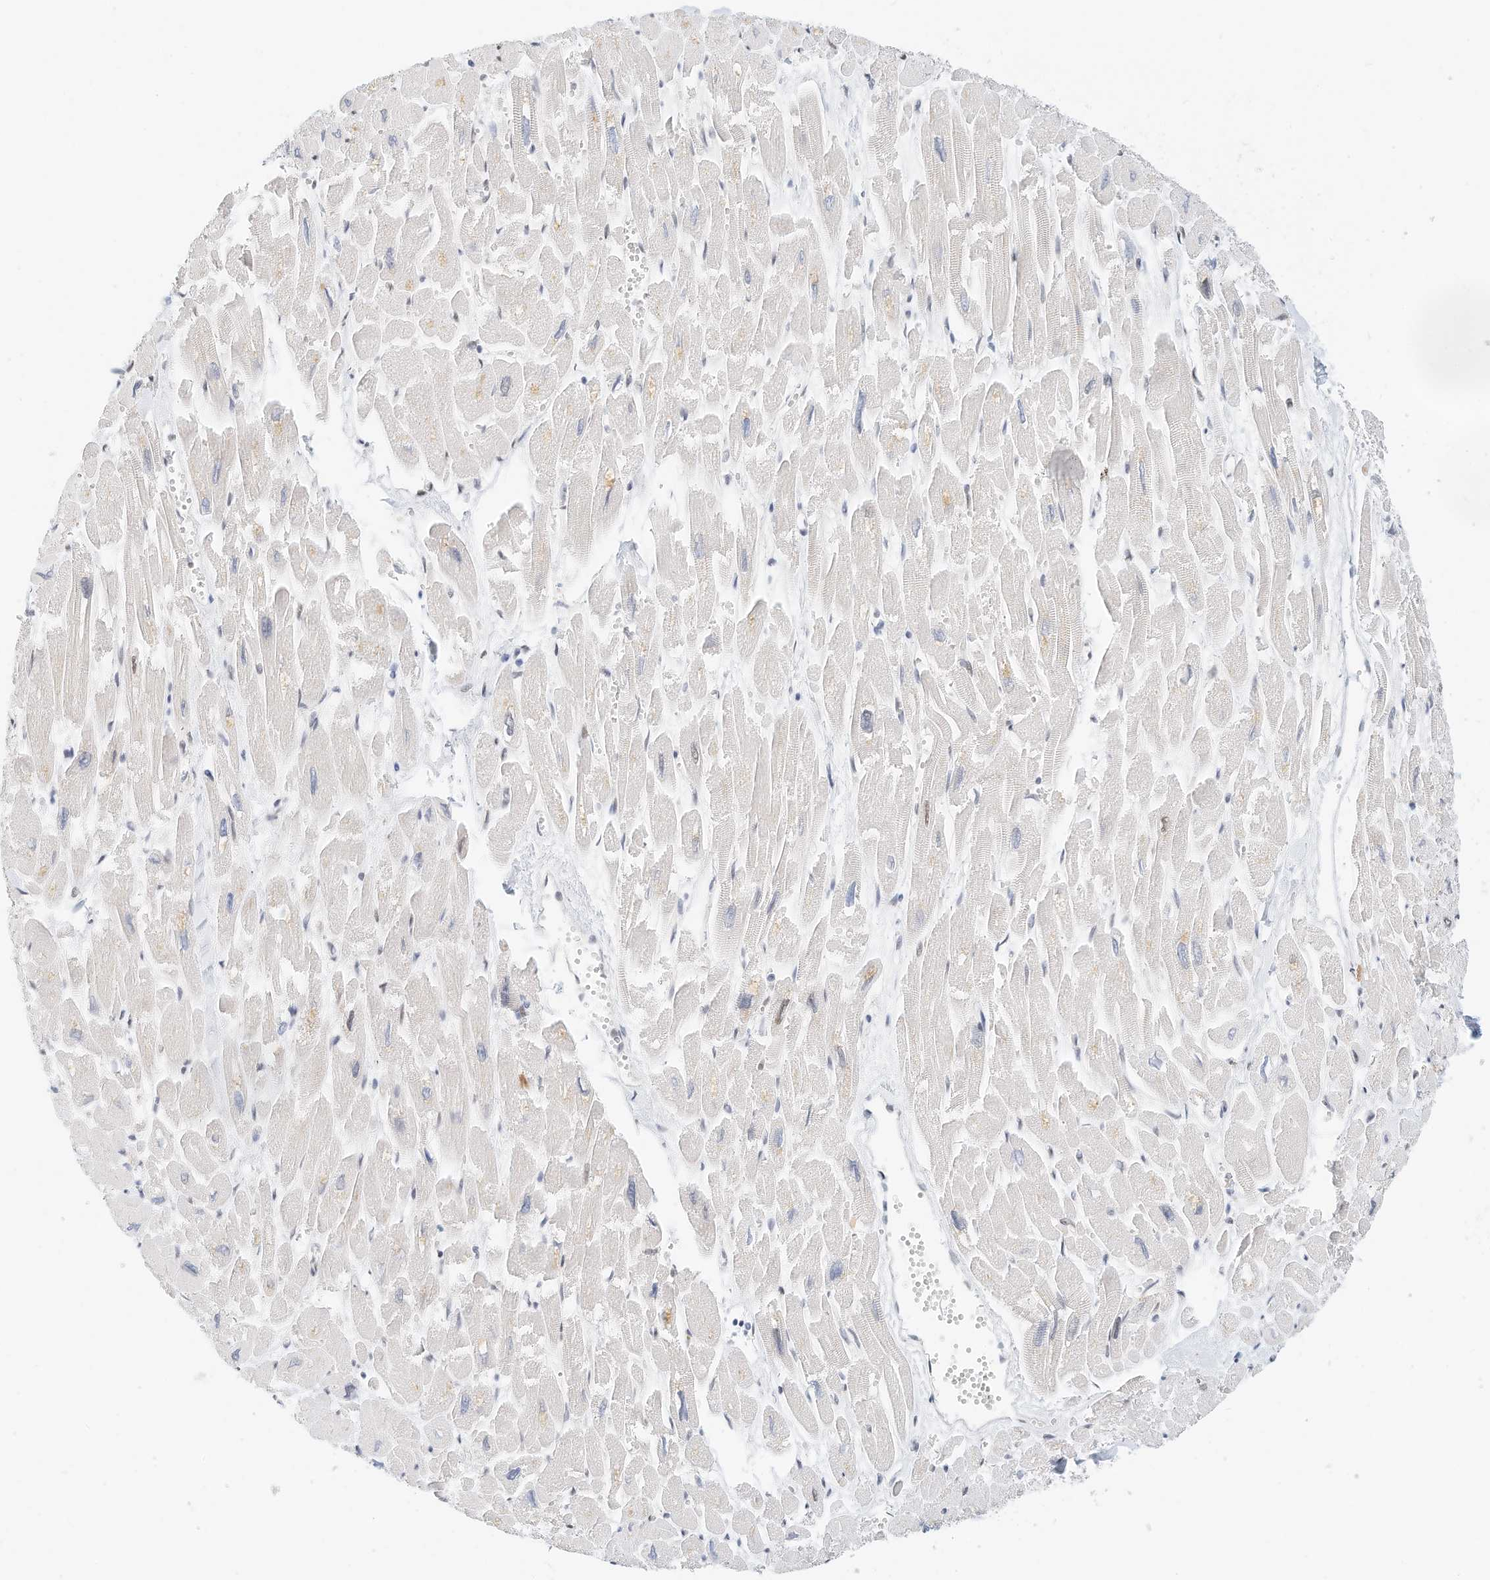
{"staining": {"intensity": "negative", "quantity": "none", "location": "none"}, "tissue": "heart muscle", "cell_type": "Cardiomyocytes", "image_type": "normal", "snomed": [{"axis": "morphology", "description": "Normal tissue, NOS"}, {"axis": "topography", "description": "Heart"}], "caption": "Cardiomyocytes are negative for protein expression in unremarkable human heart muscle. Brightfield microscopy of immunohistochemistry stained with DAB (brown) and hematoxylin (blue), captured at high magnification.", "gene": "ARHGAP28", "patient": {"sex": "male", "age": 54}}